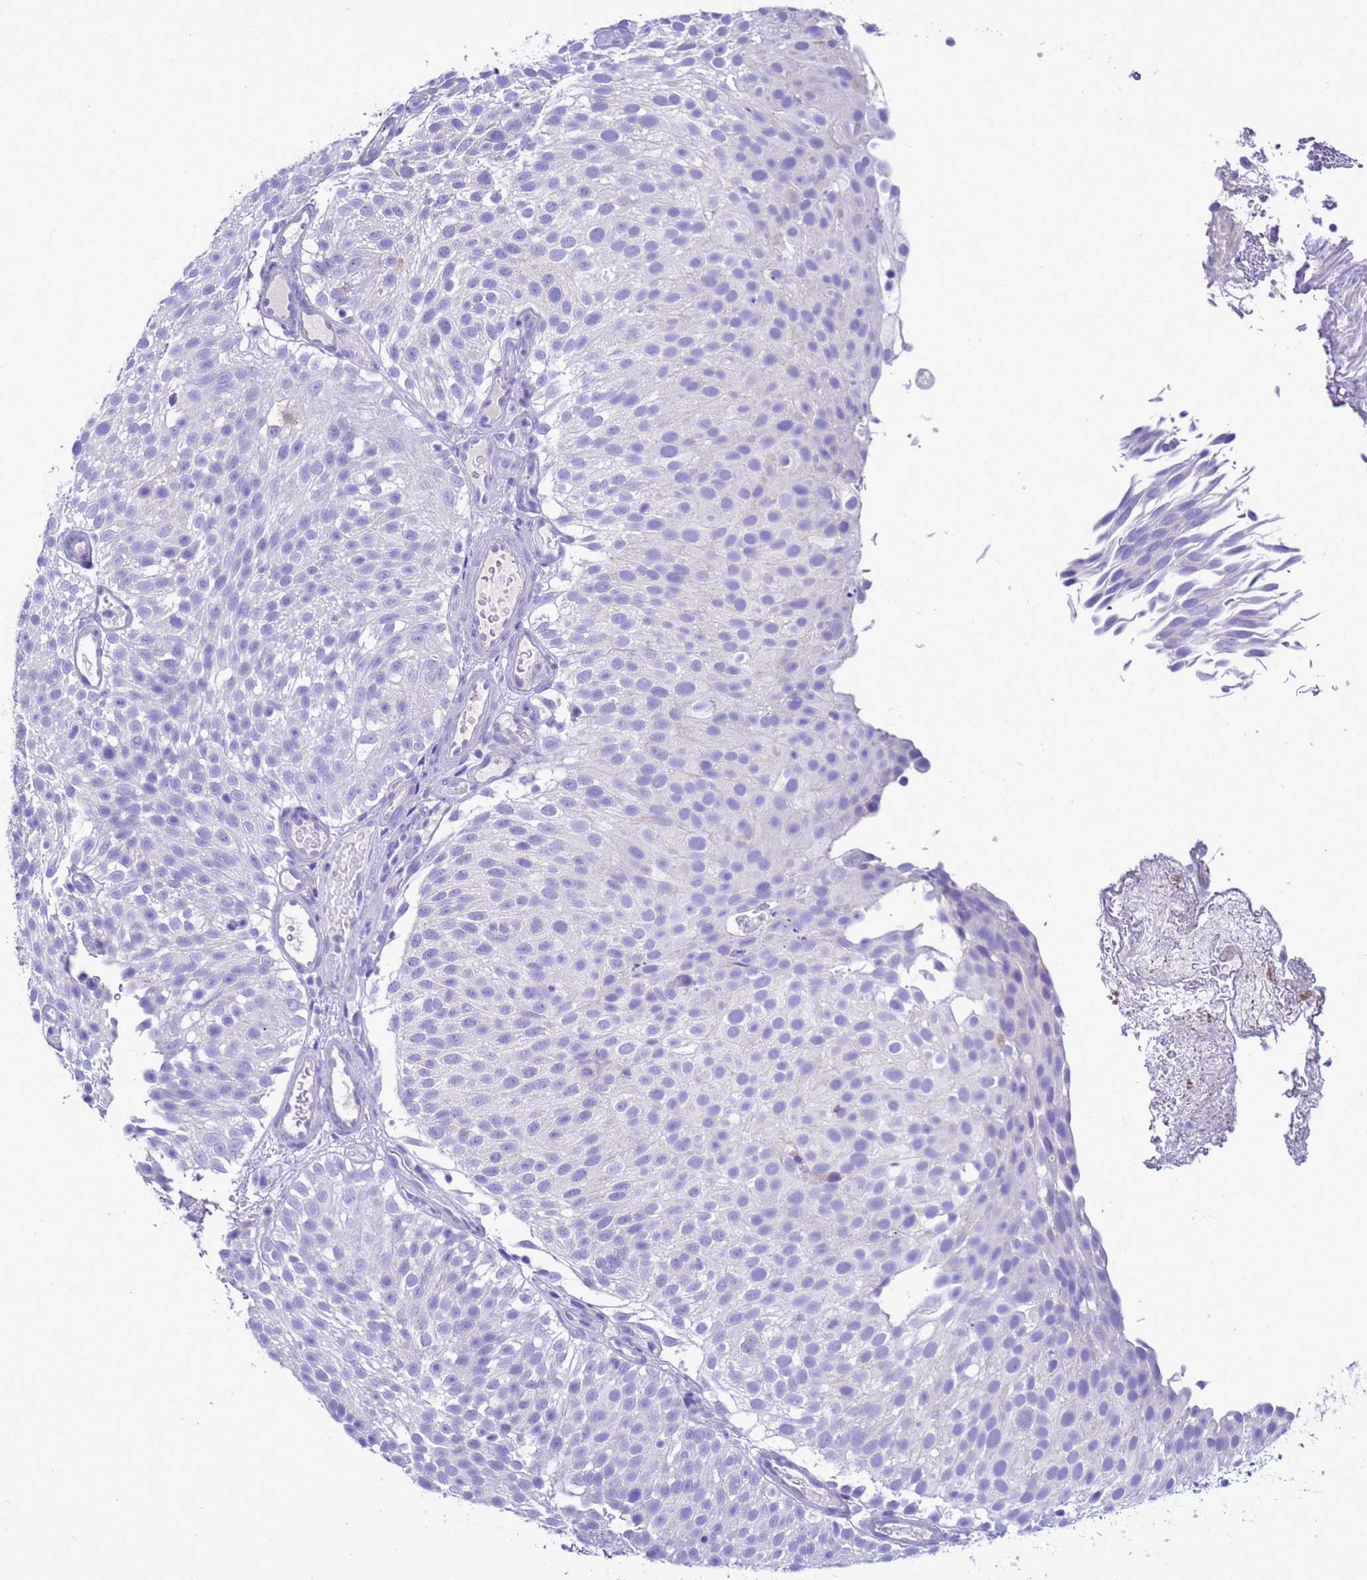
{"staining": {"intensity": "negative", "quantity": "none", "location": "none"}, "tissue": "urothelial cancer", "cell_type": "Tumor cells", "image_type": "cancer", "snomed": [{"axis": "morphology", "description": "Urothelial carcinoma, Low grade"}, {"axis": "topography", "description": "Urinary bladder"}], "caption": "A high-resolution micrograph shows immunohistochemistry staining of low-grade urothelial carcinoma, which demonstrates no significant expression in tumor cells. (DAB immunohistochemistry, high magnification).", "gene": "BEST2", "patient": {"sex": "male", "age": 78}}